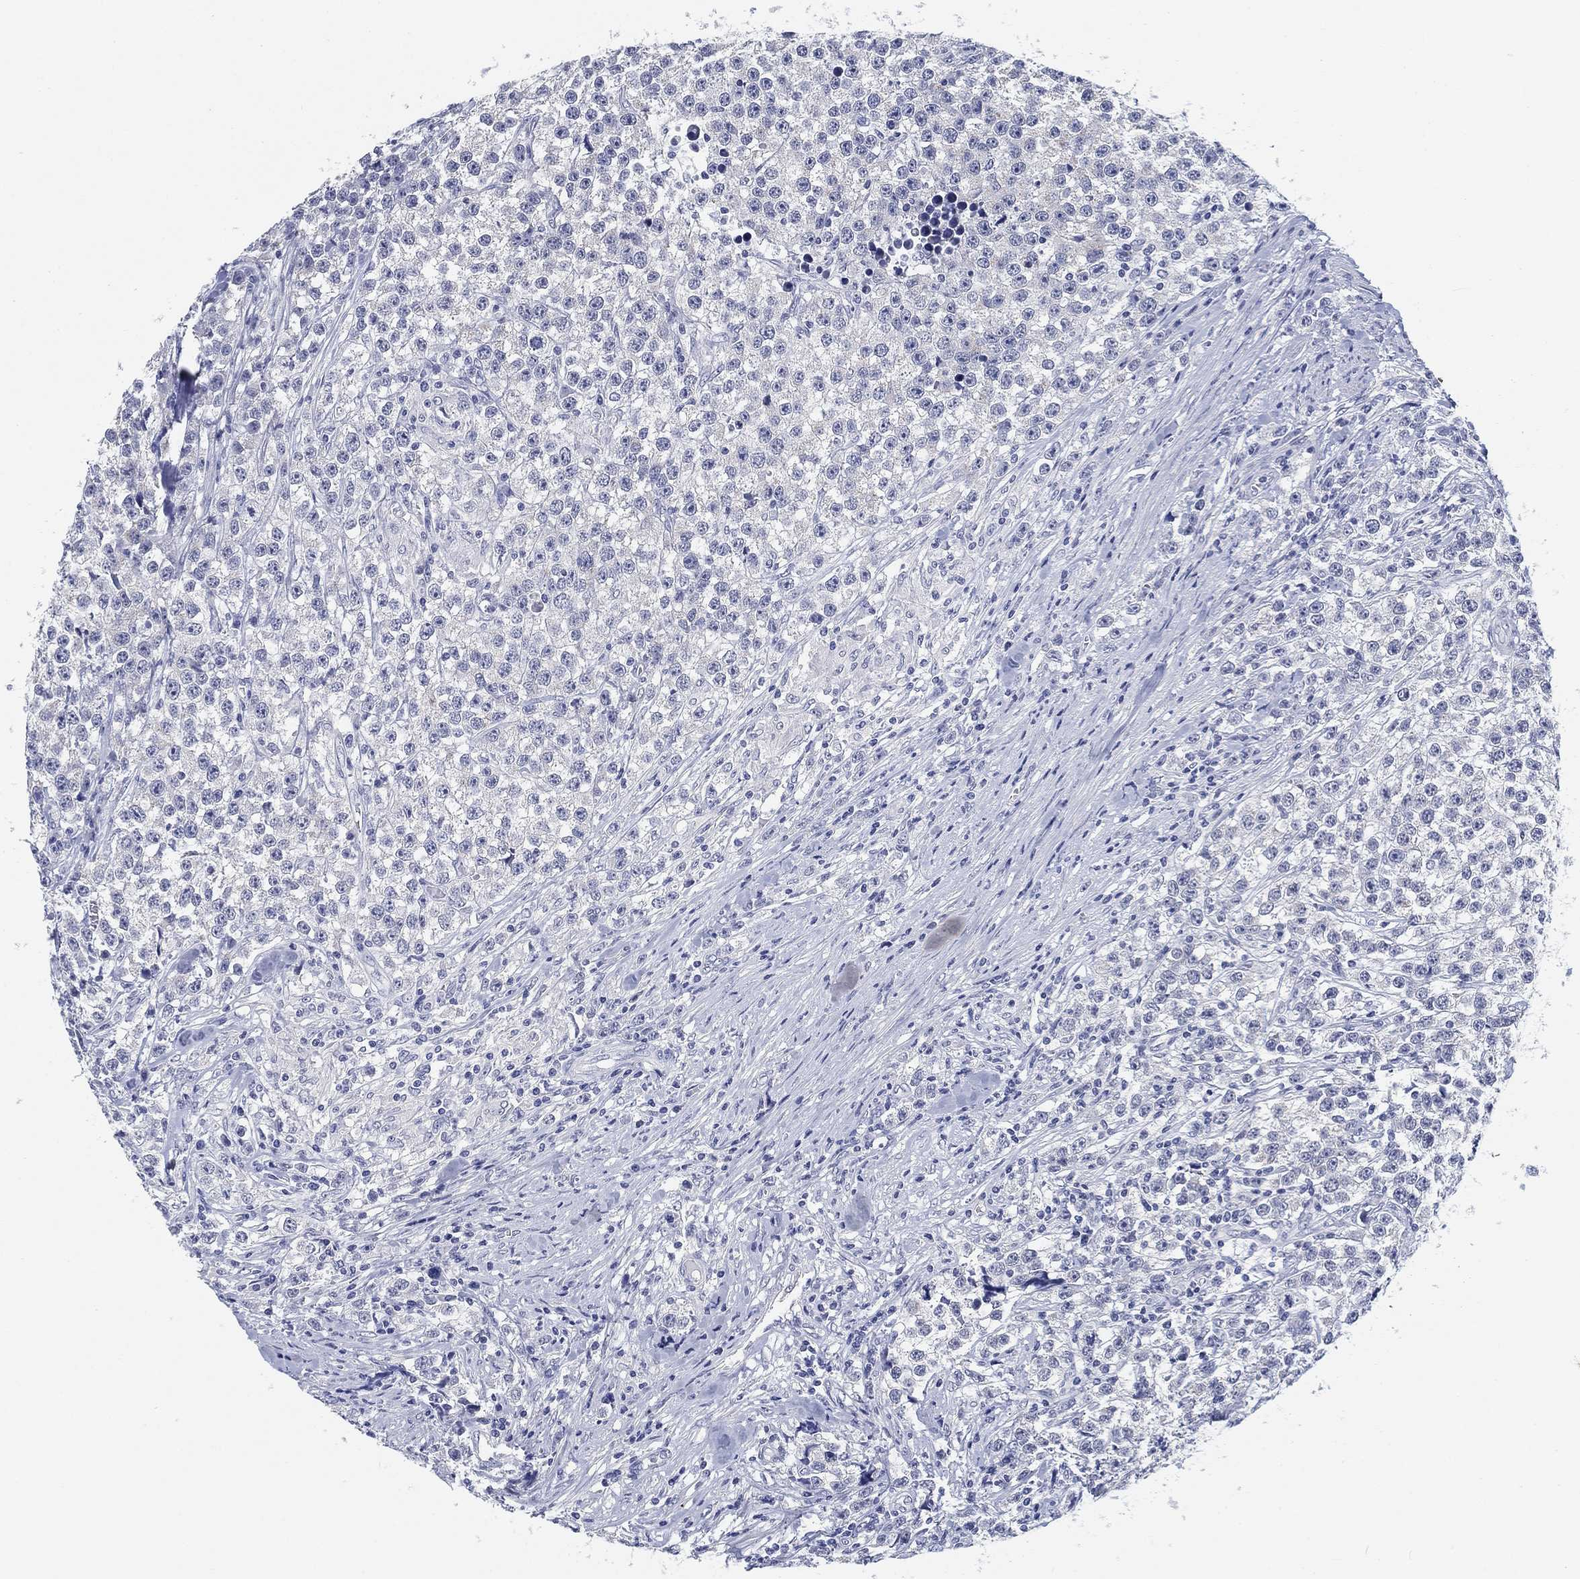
{"staining": {"intensity": "negative", "quantity": "none", "location": "none"}, "tissue": "testis cancer", "cell_type": "Tumor cells", "image_type": "cancer", "snomed": [{"axis": "morphology", "description": "Seminoma, NOS"}, {"axis": "topography", "description": "Testis"}], "caption": "This image is of testis cancer (seminoma) stained with immunohistochemistry to label a protein in brown with the nuclei are counter-stained blue. There is no staining in tumor cells.", "gene": "CLUL1", "patient": {"sex": "male", "age": 59}}